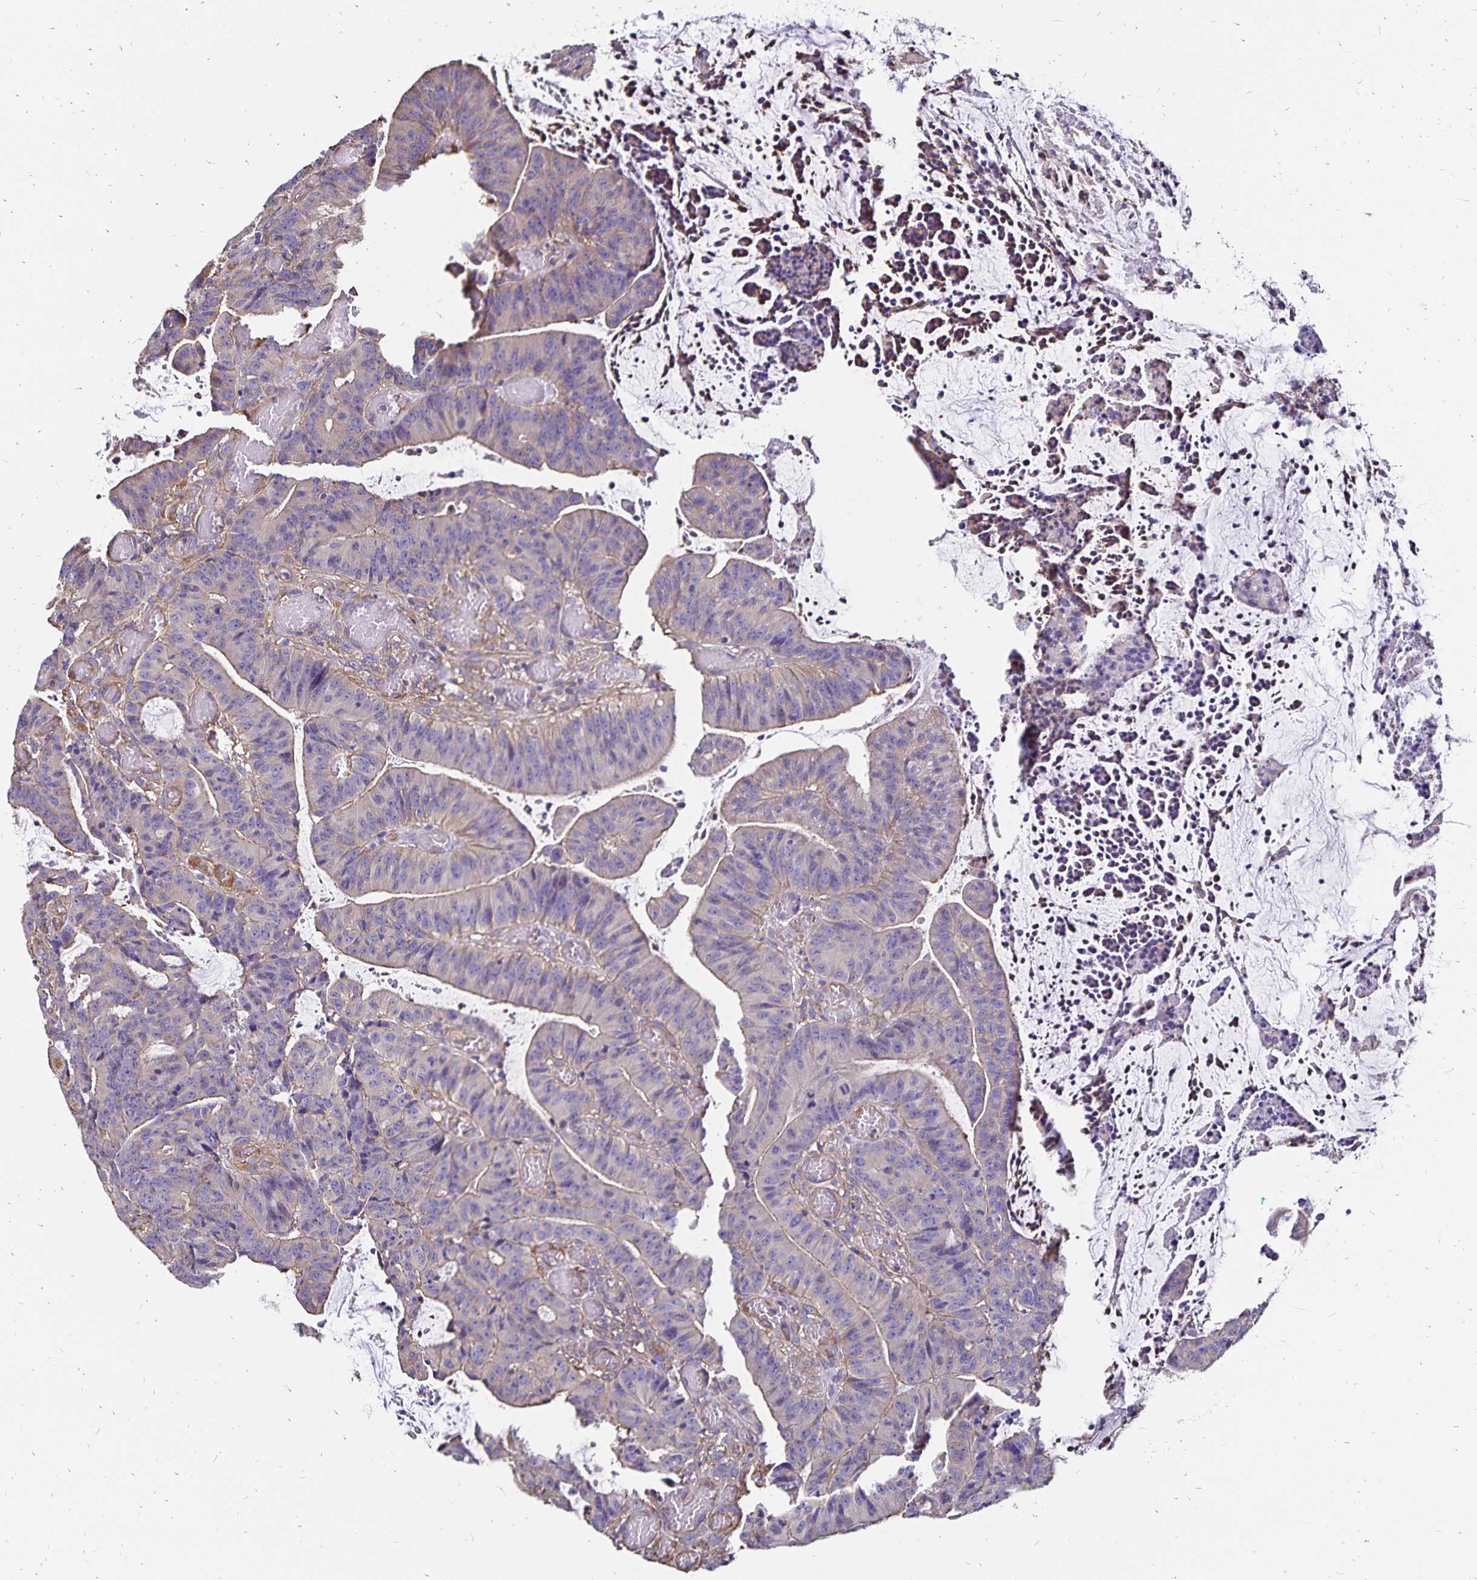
{"staining": {"intensity": "weak", "quantity": "<25%", "location": "cytoplasmic/membranous"}, "tissue": "colorectal cancer", "cell_type": "Tumor cells", "image_type": "cancer", "snomed": [{"axis": "morphology", "description": "Adenocarcinoma, NOS"}, {"axis": "topography", "description": "Colon"}], "caption": "Immunohistochemistry (IHC) histopathology image of neoplastic tissue: colorectal cancer (adenocarcinoma) stained with DAB (3,3'-diaminobenzidine) displays no significant protein expression in tumor cells. (IHC, brightfield microscopy, high magnification).", "gene": "RPRML", "patient": {"sex": "female", "age": 78}}